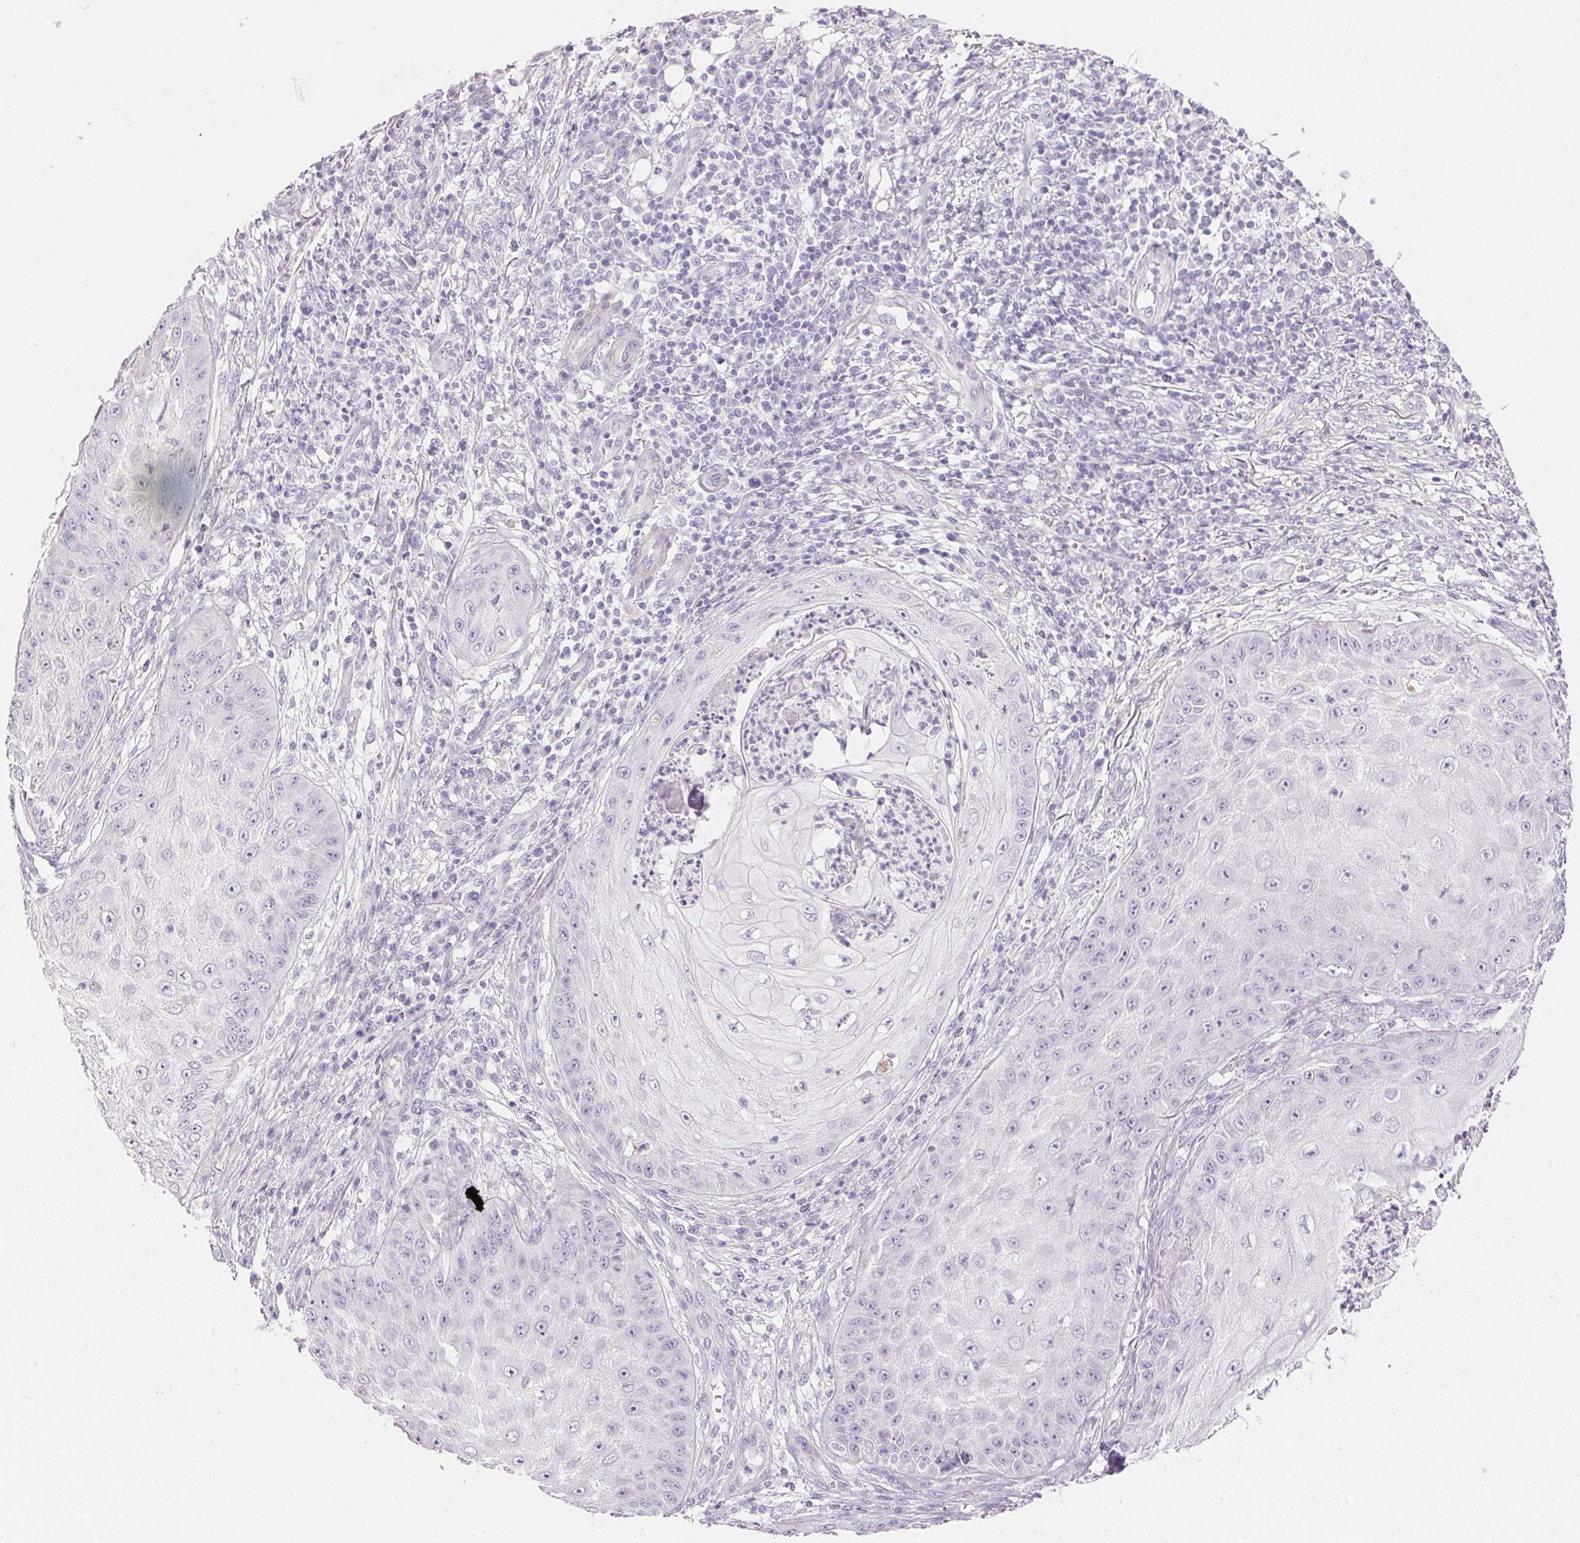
{"staining": {"intensity": "negative", "quantity": "none", "location": "none"}, "tissue": "skin cancer", "cell_type": "Tumor cells", "image_type": "cancer", "snomed": [{"axis": "morphology", "description": "Squamous cell carcinoma, NOS"}, {"axis": "topography", "description": "Skin"}], "caption": "A micrograph of human squamous cell carcinoma (skin) is negative for staining in tumor cells. Nuclei are stained in blue.", "gene": "KCNE2", "patient": {"sex": "male", "age": 70}}